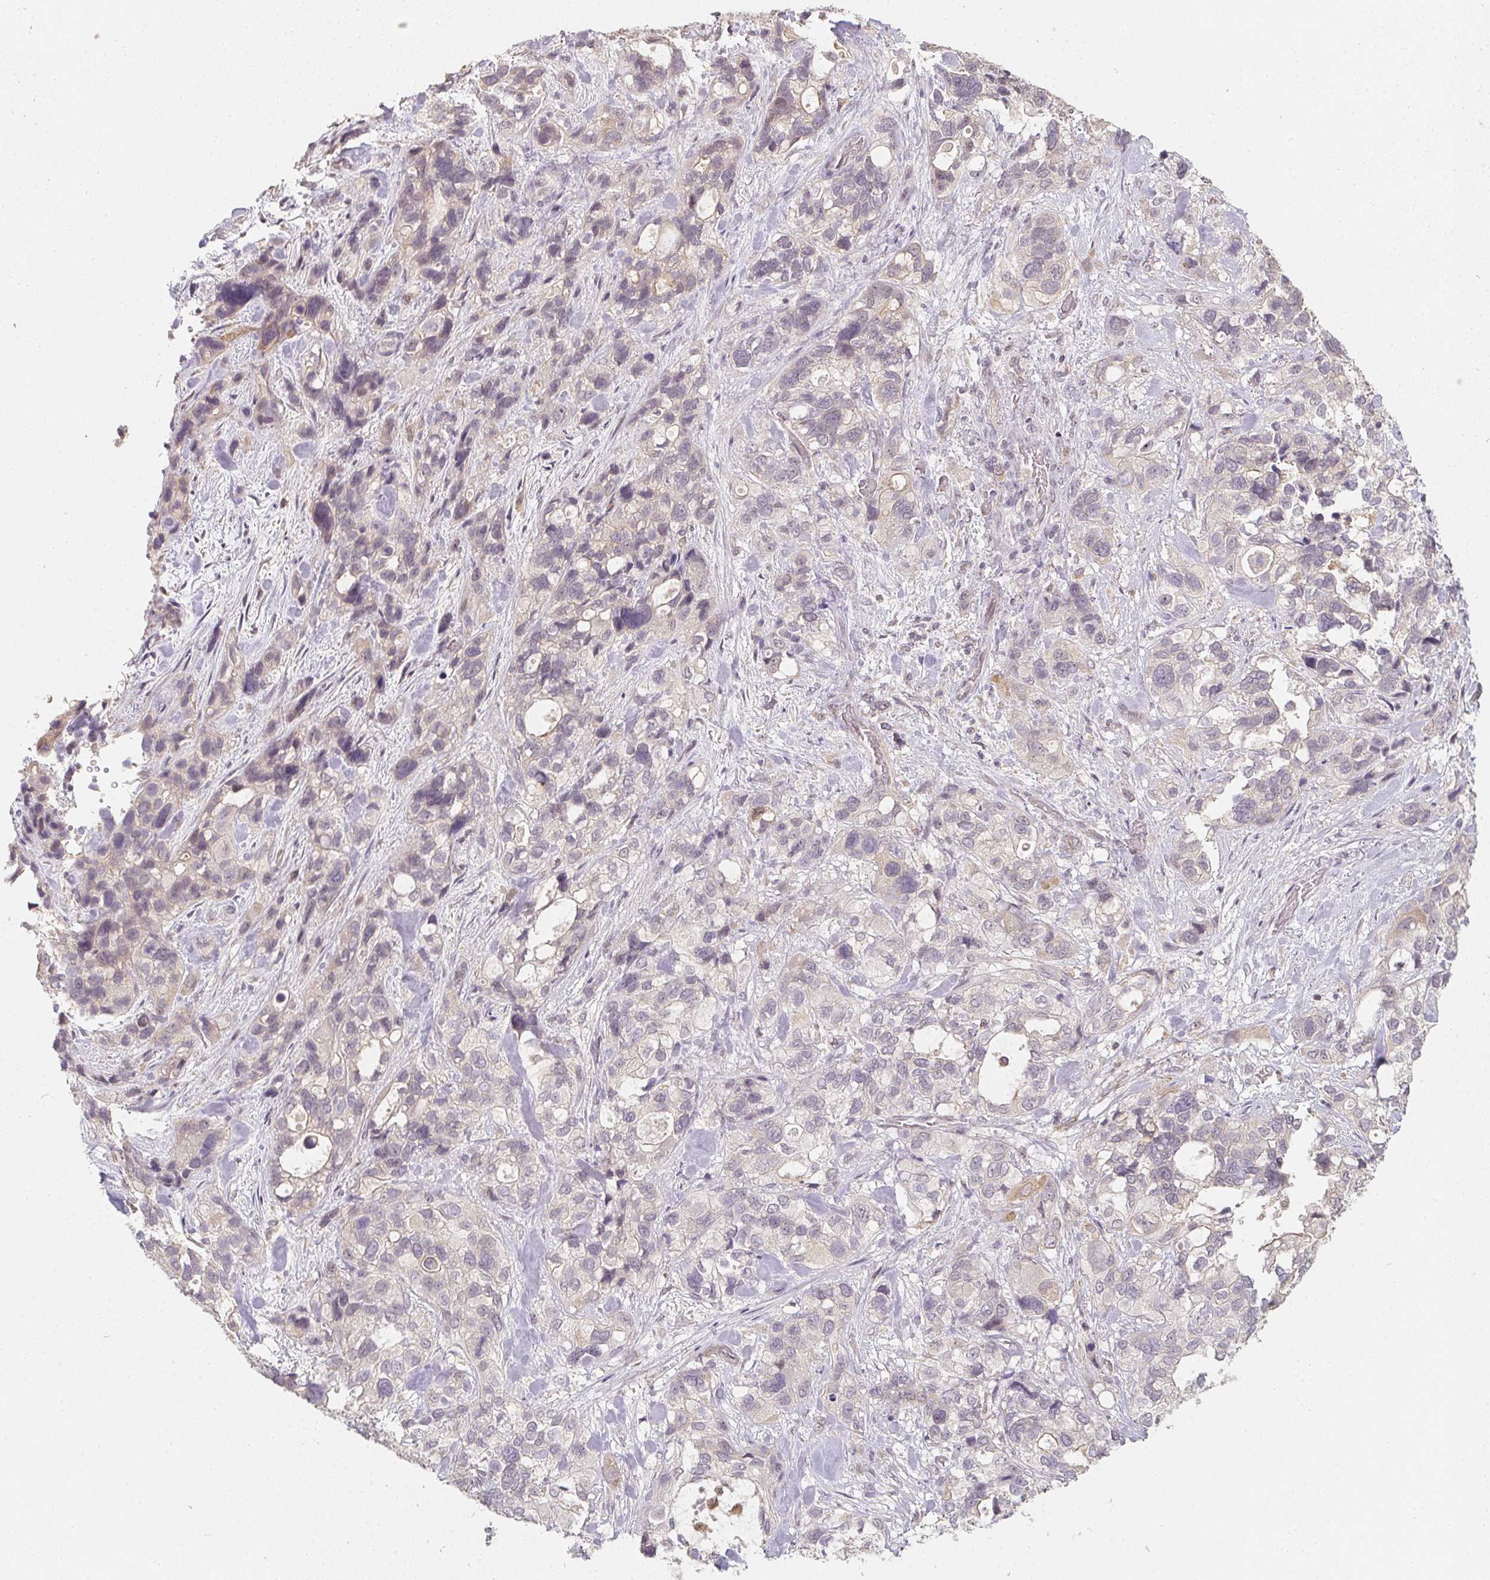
{"staining": {"intensity": "negative", "quantity": "none", "location": "none"}, "tissue": "stomach cancer", "cell_type": "Tumor cells", "image_type": "cancer", "snomed": [{"axis": "morphology", "description": "Adenocarcinoma, NOS"}, {"axis": "topography", "description": "Stomach, upper"}], "caption": "High power microscopy image of an immunohistochemistry micrograph of stomach adenocarcinoma, revealing no significant expression in tumor cells. The staining was performed using DAB (3,3'-diaminobenzidine) to visualize the protein expression in brown, while the nuclei were stained in blue with hematoxylin (Magnification: 20x).", "gene": "SOAT1", "patient": {"sex": "female", "age": 81}}